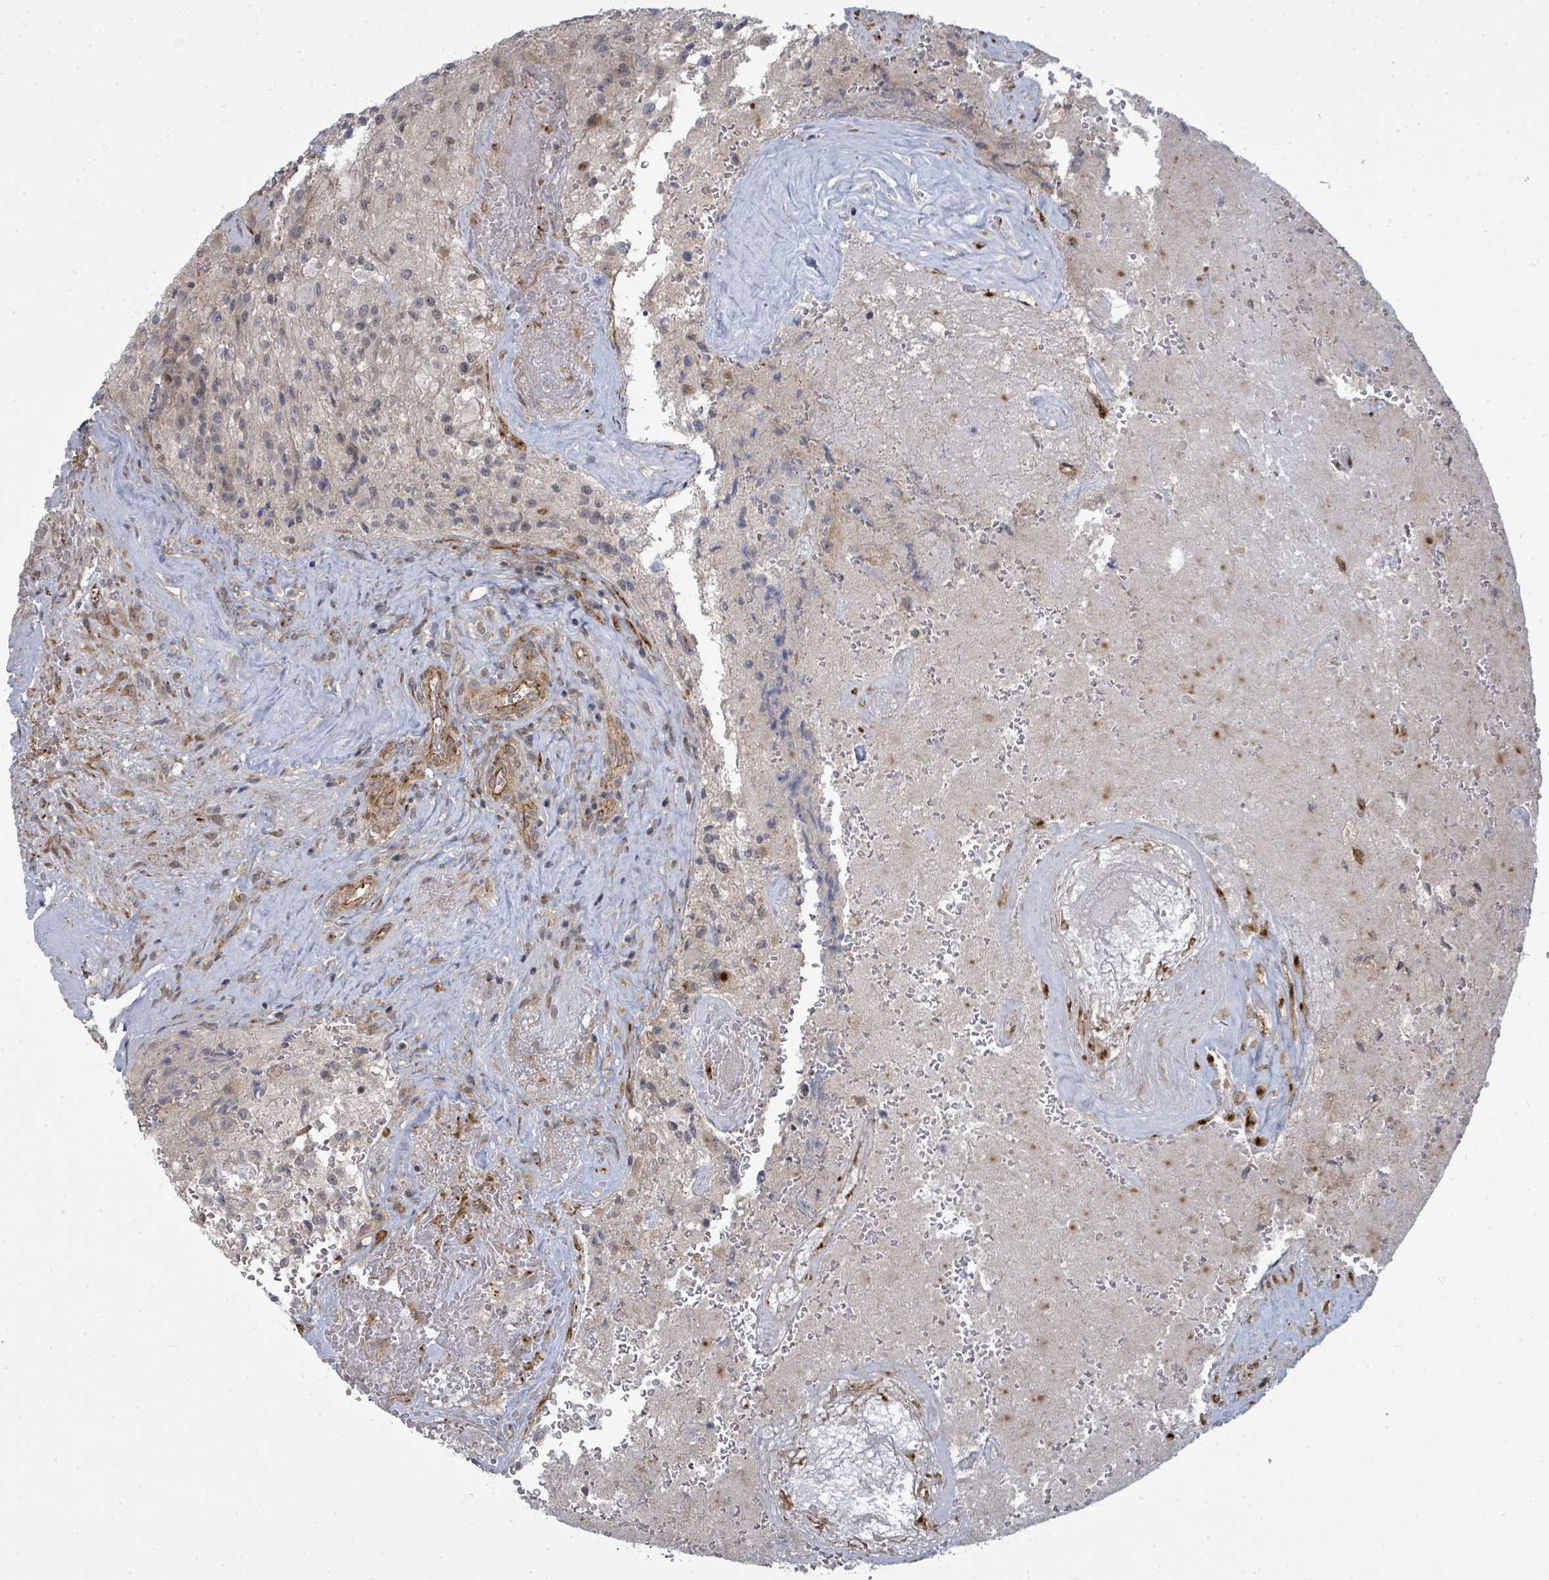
{"staining": {"intensity": "negative", "quantity": "none", "location": "none"}, "tissue": "glioma", "cell_type": "Tumor cells", "image_type": "cancer", "snomed": [{"axis": "morphology", "description": "Normal tissue, NOS"}, {"axis": "morphology", "description": "Glioma, malignant, High grade"}, {"axis": "topography", "description": "Cerebral cortex"}], "caption": "A high-resolution micrograph shows IHC staining of glioma, which displays no significant staining in tumor cells.", "gene": "PSMG2", "patient": {"sex": "male", "age": 56}}